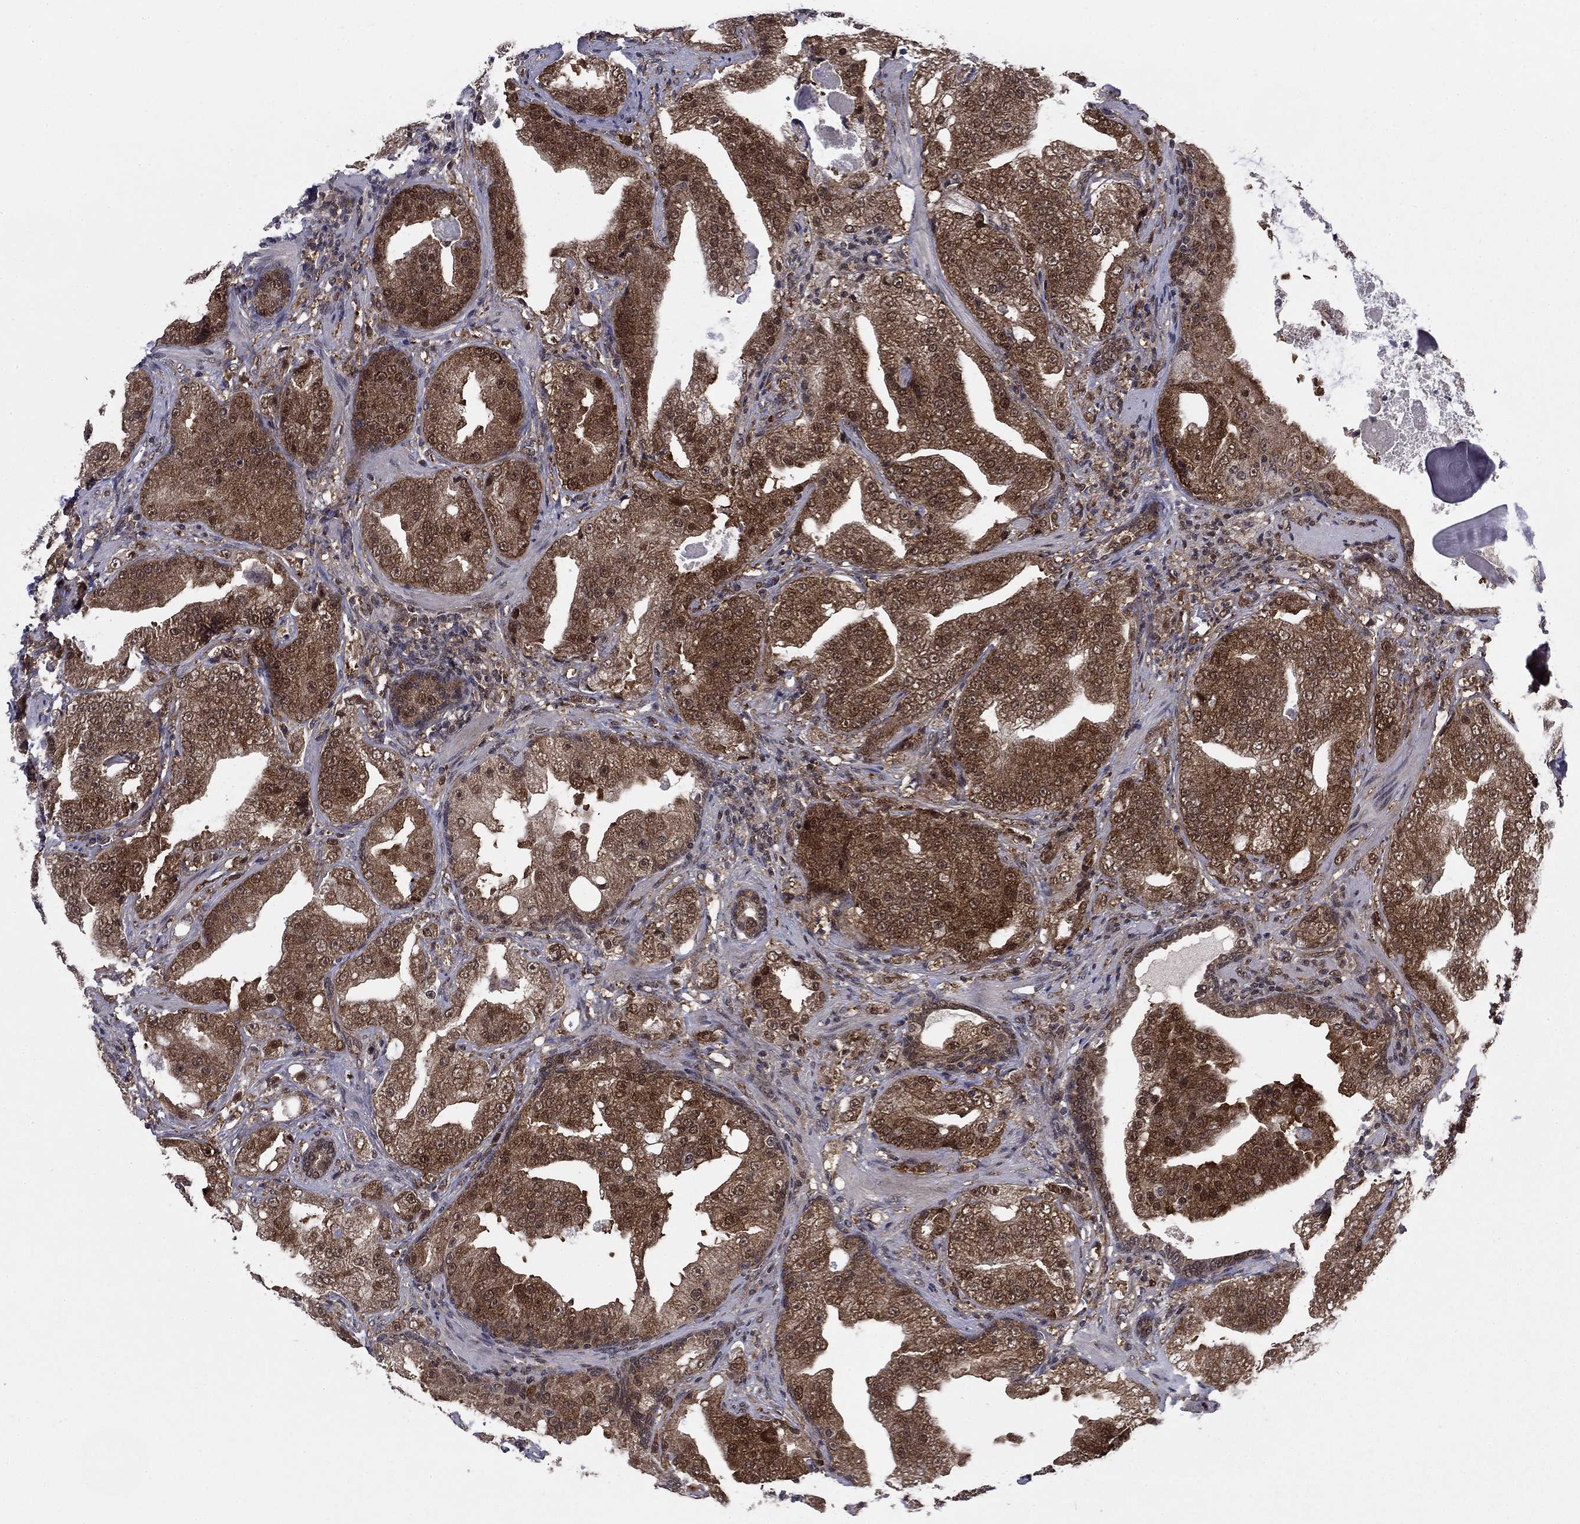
{"staining": {"intensity": "strong", "quantity": ">75%", "location": "cytoplasmic/membranous"}, "tissue": "prostate cancer", "cell_type": "Tumor cells", "image_type": "cancer", "snomed": [{"axis": "morphology", "description": "Adenocarcinoma, Low grade"}, {"axis": "topography", "description": "Prostate"}], "caption": "Low-grade adenocarcinoma (prostate) was stained to show a protein in brown. There is high levels of strong cytoplasmic/membranous expression in approximately >75% of tumor cells.", "gene": "DNAJA1", "patient": {"sex": "male", "age": 62}}